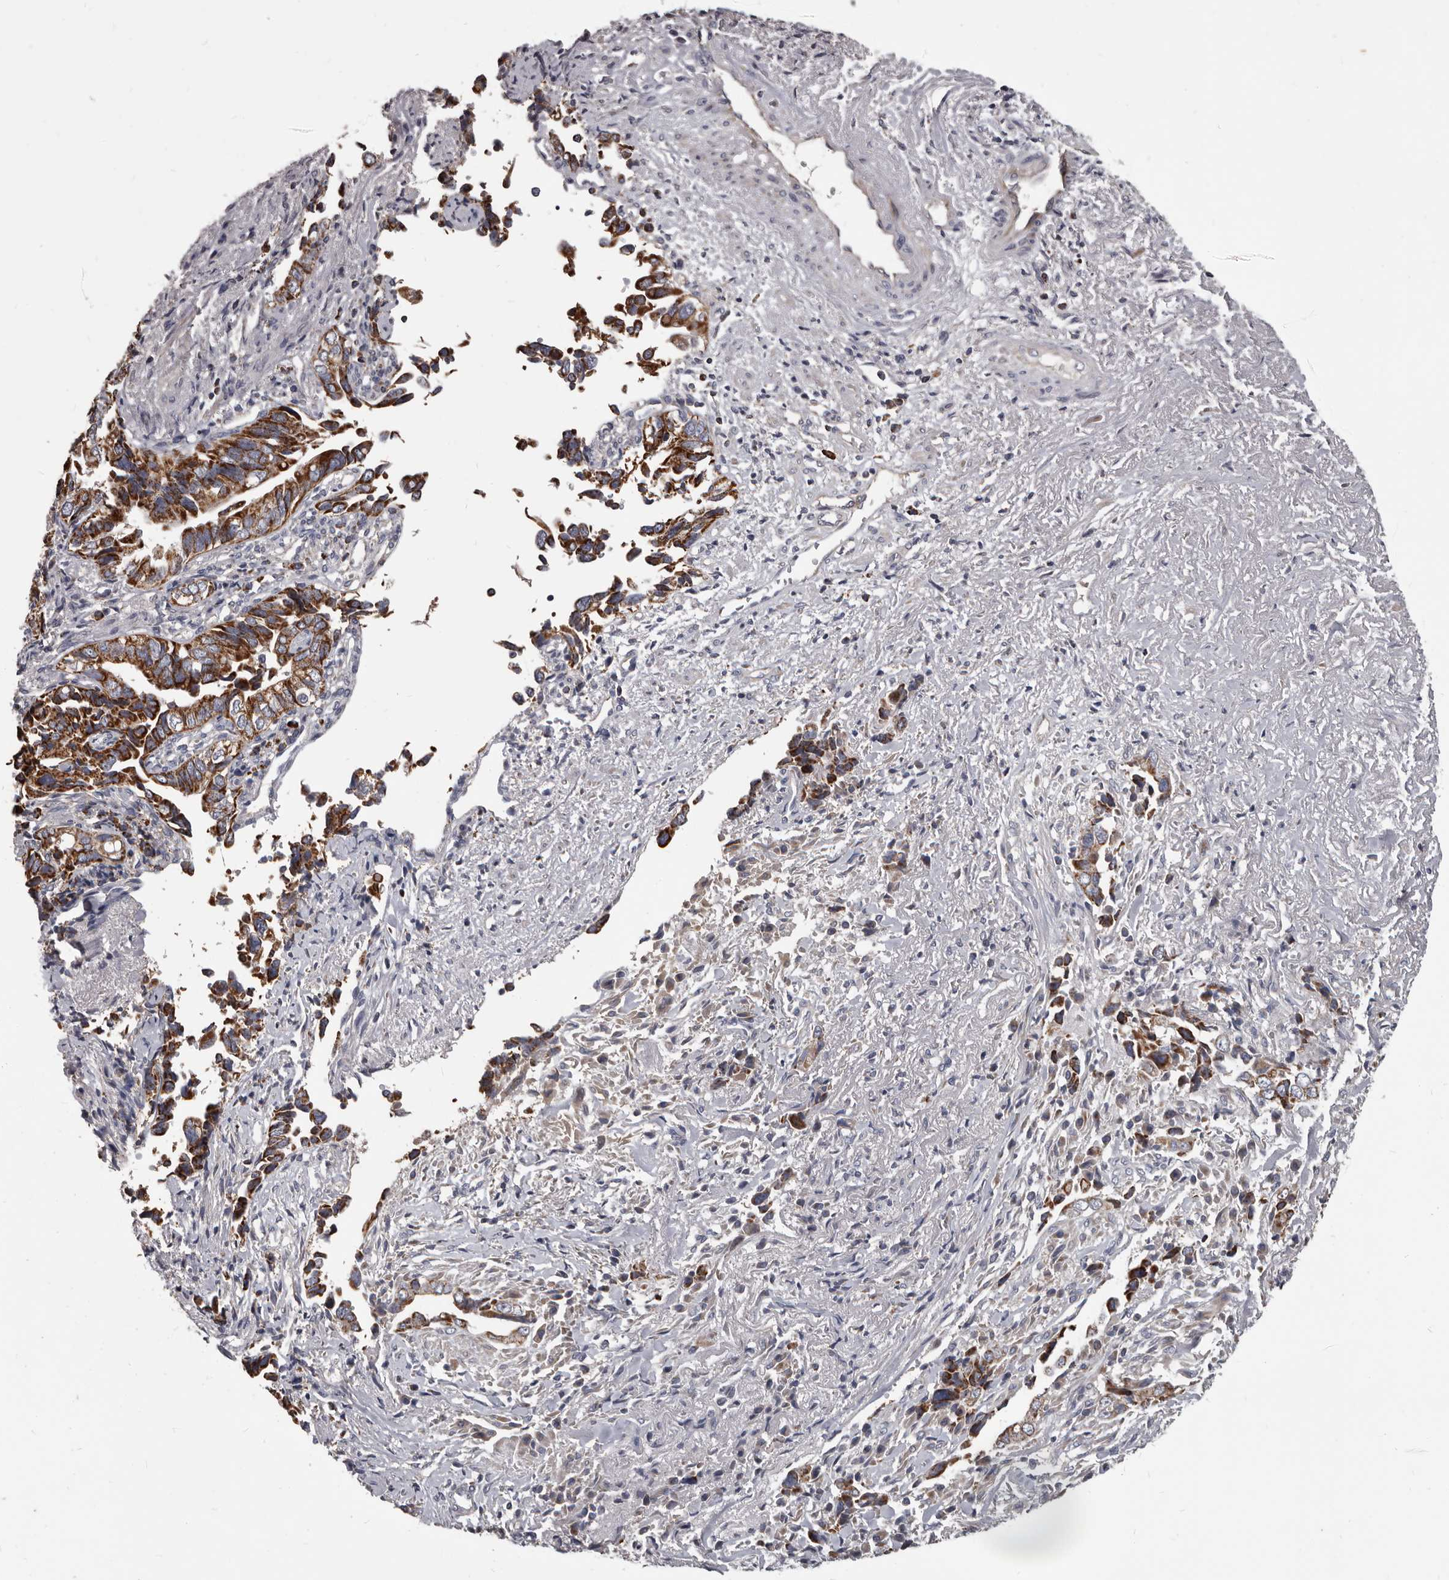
{"staining": {"intensity": "strong", "quantity": ">75%", "location": "cytoplasmic/membranous"}, "tissue": "liver cancer", "cell_type": "Tumor cells", "image_type": "cancer", "snomed": [{"axis": "morphology", "description": "Cholangiocarcinoma"}, {"axis": "topography", "description": "Liver"}], "caption": "Liver cancer (cholangiocarcinoma) tissue reveals strong cytoplasmic/membranous staining in approximately >75% of tumor cells (Stains: DAB in brown, nuclei in blue, Microscopy: brightfield microscopy at high magnification).", "gene": "ALDH5A1", "patient": {"sex": "female", "age": 79}}